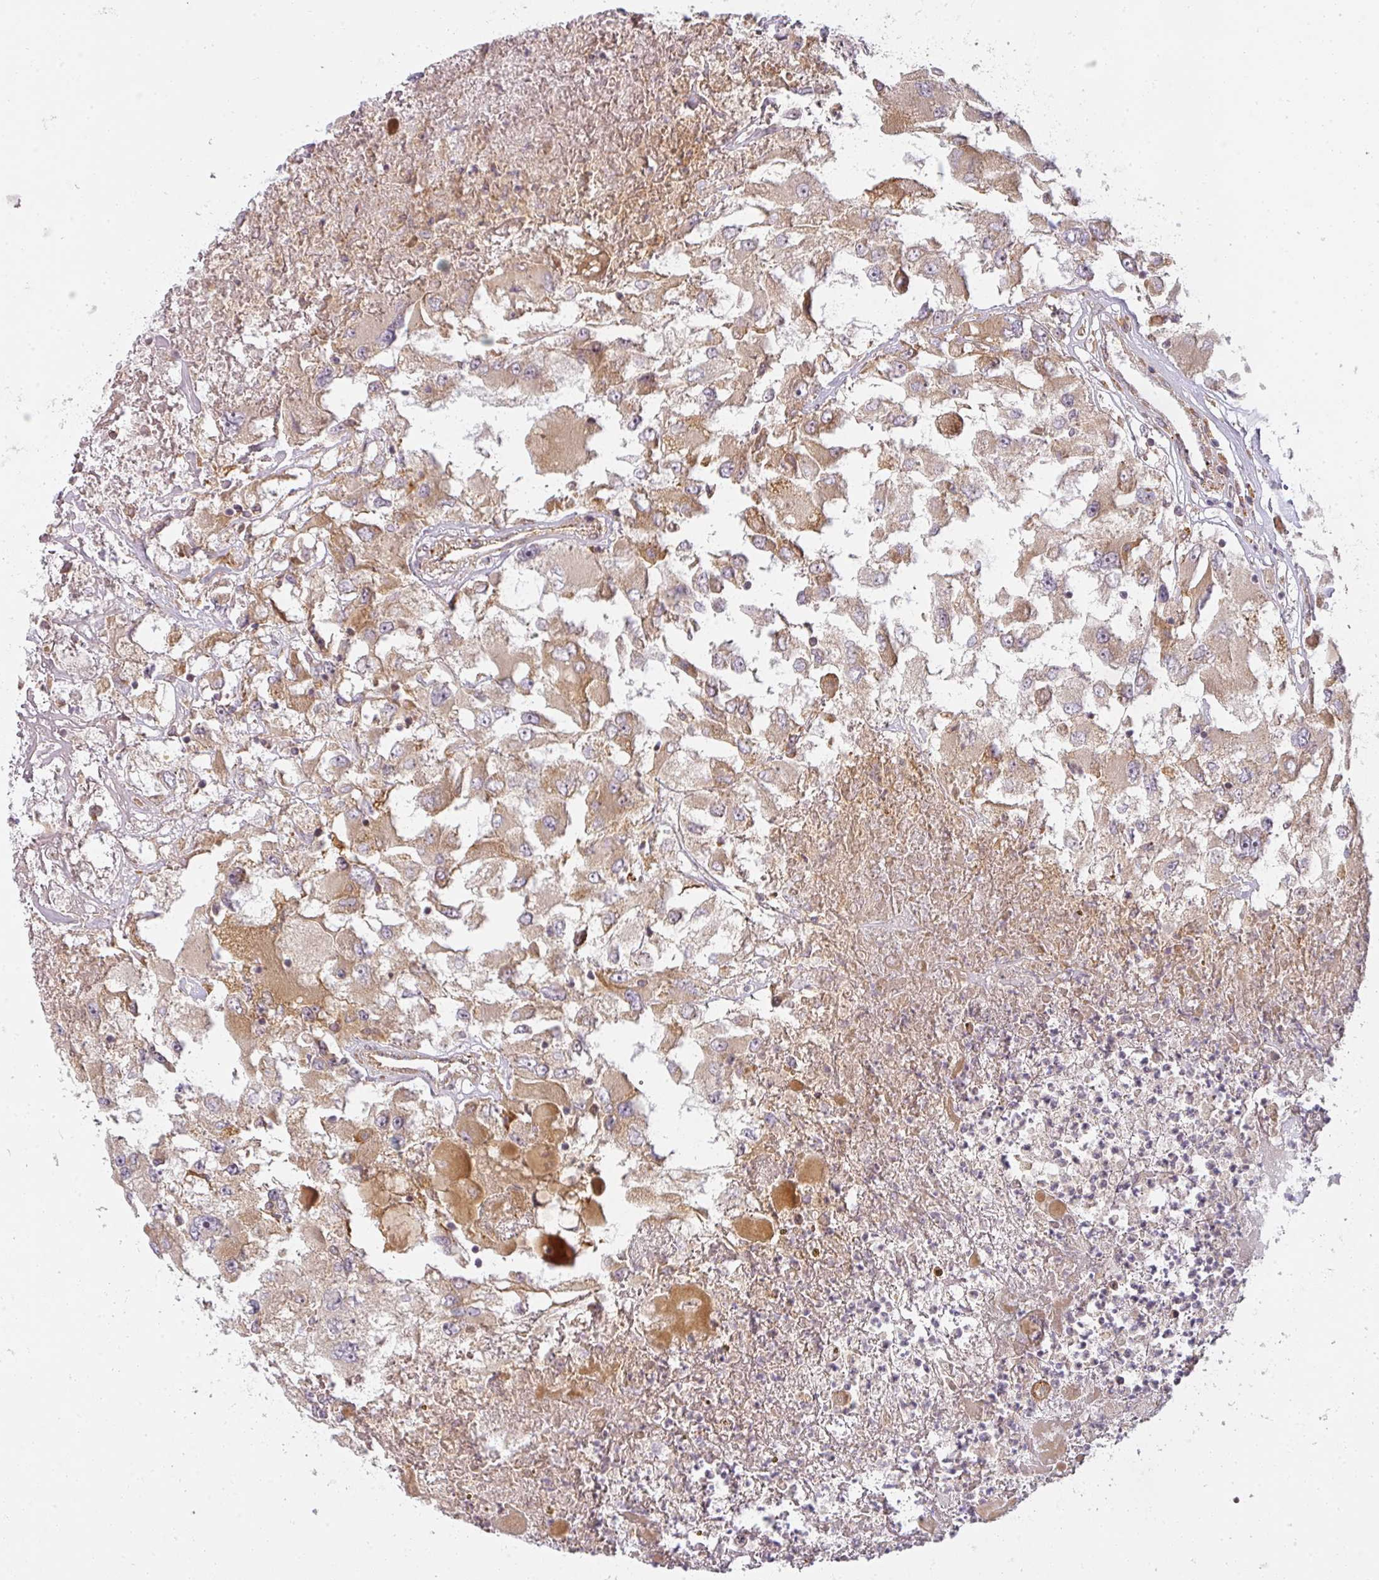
{"staining": {"intensity": "weak", "quantity": ">75%", "location": "cytoplasmic/membranous"}, "tissue": "renal cancer", "cell_type": "Tumor cells", "image_type": "cancer", "snomed": [{"axis": "morphology", "description": "Adenocarcinoma, NOS"}, {"axis": "topography", "description": "Kidney"}], "caption": "IHC of renal adenocarcinoma displays low levels of weak cytoplasmic/membranous staining in about >75% of tumor cells. IHC stains the protein in brown and the nuclei are stained blue.", "gene": "CNOT1", "patient": {"sex": "female", "age": 52}}